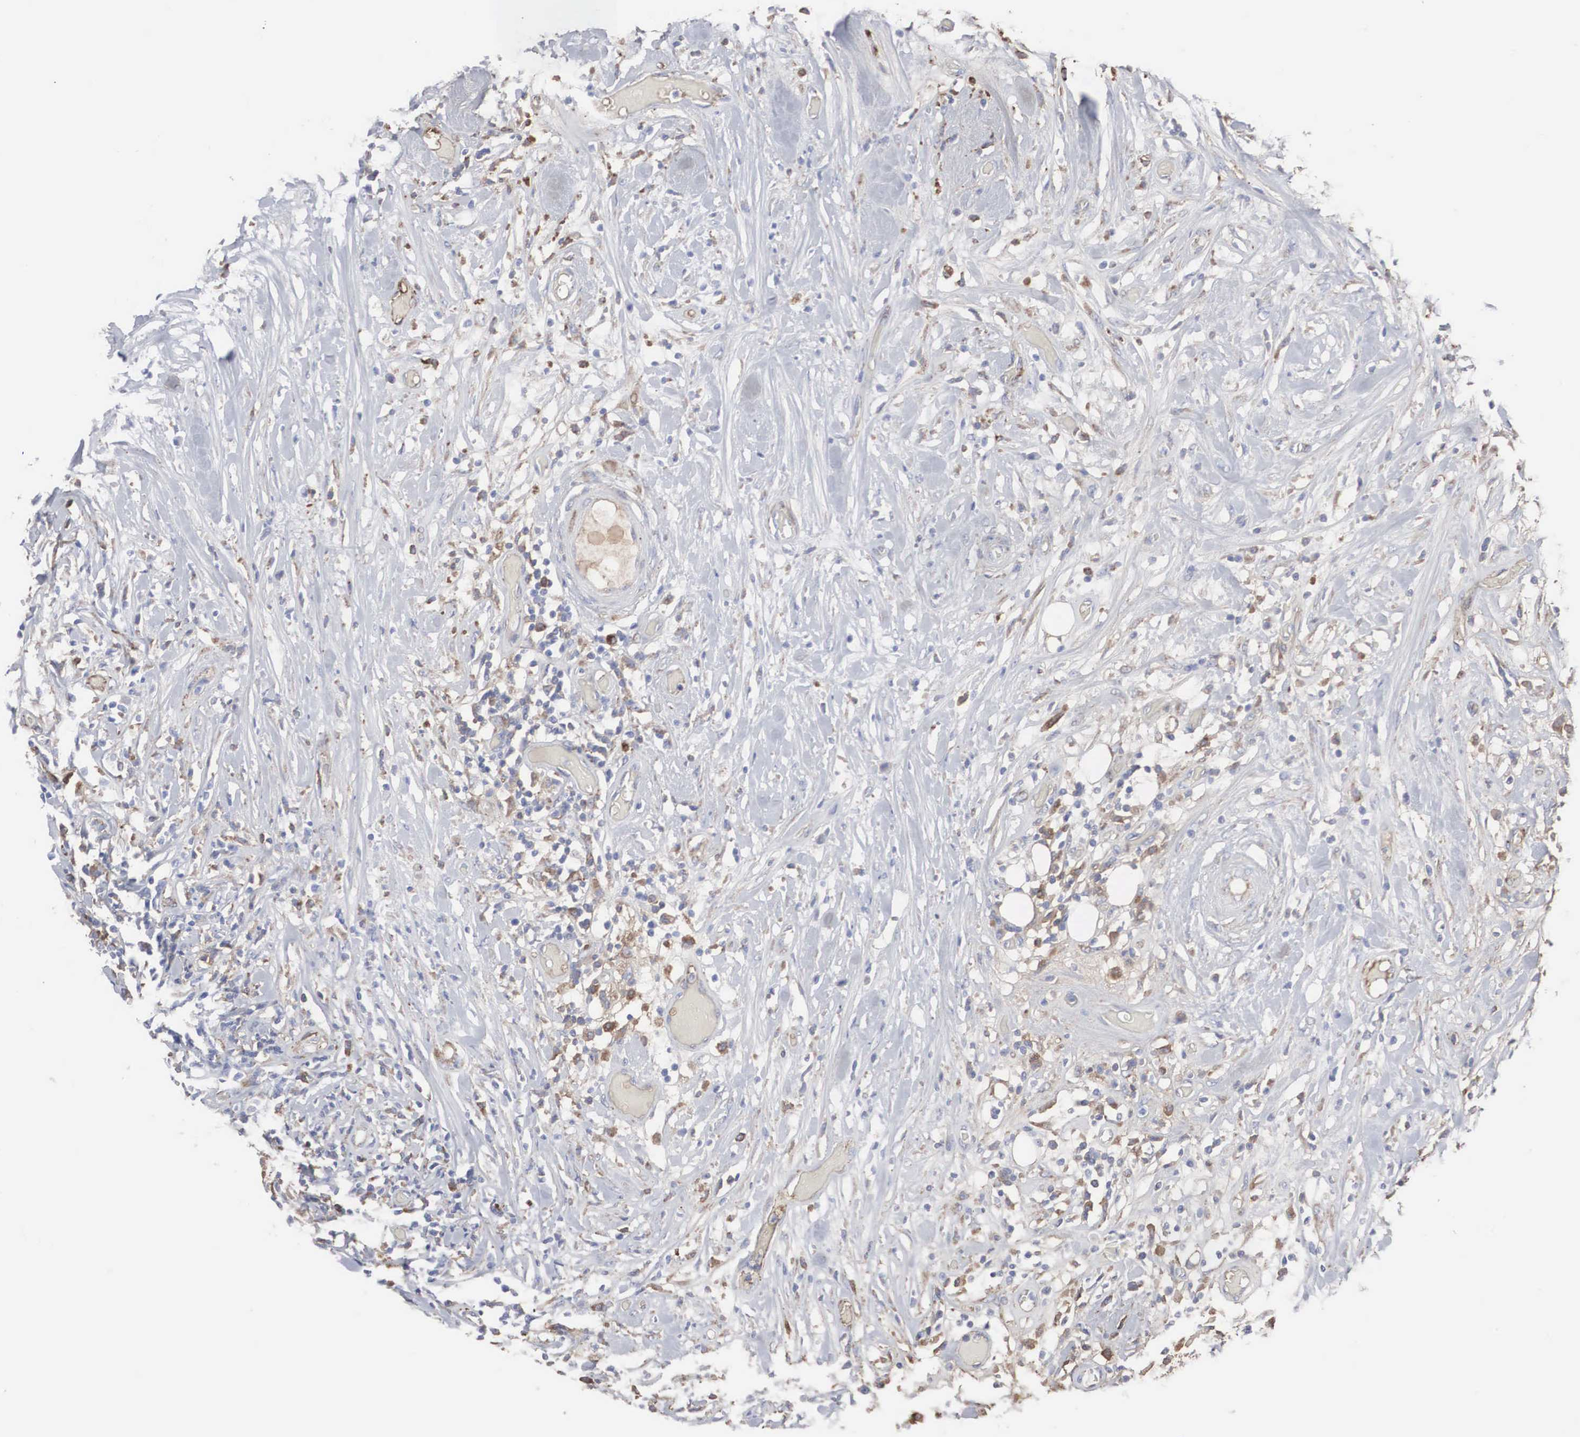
{"staining": {"intensity": "strong", "quantity": "25%-75%", "location": "cytoplasmic/membranous"}, "tissue": "lymphoma", "cell_type": "Tumor cells", "image_type": "cancer", "snomed": [{"axis": "morphology", "description": "Malignant lymphoma, non-Hodgkin's type, High grade"}, {"axis": "topography", "description": "Colon"}], "caption": "Lymphoma stained with IHC displays strong cytoplasmic/membranous staining in about 25%-75% of tumor cells.", "gene": "LGALS3BP", "patient": {"sex": "male", "age": 82}}